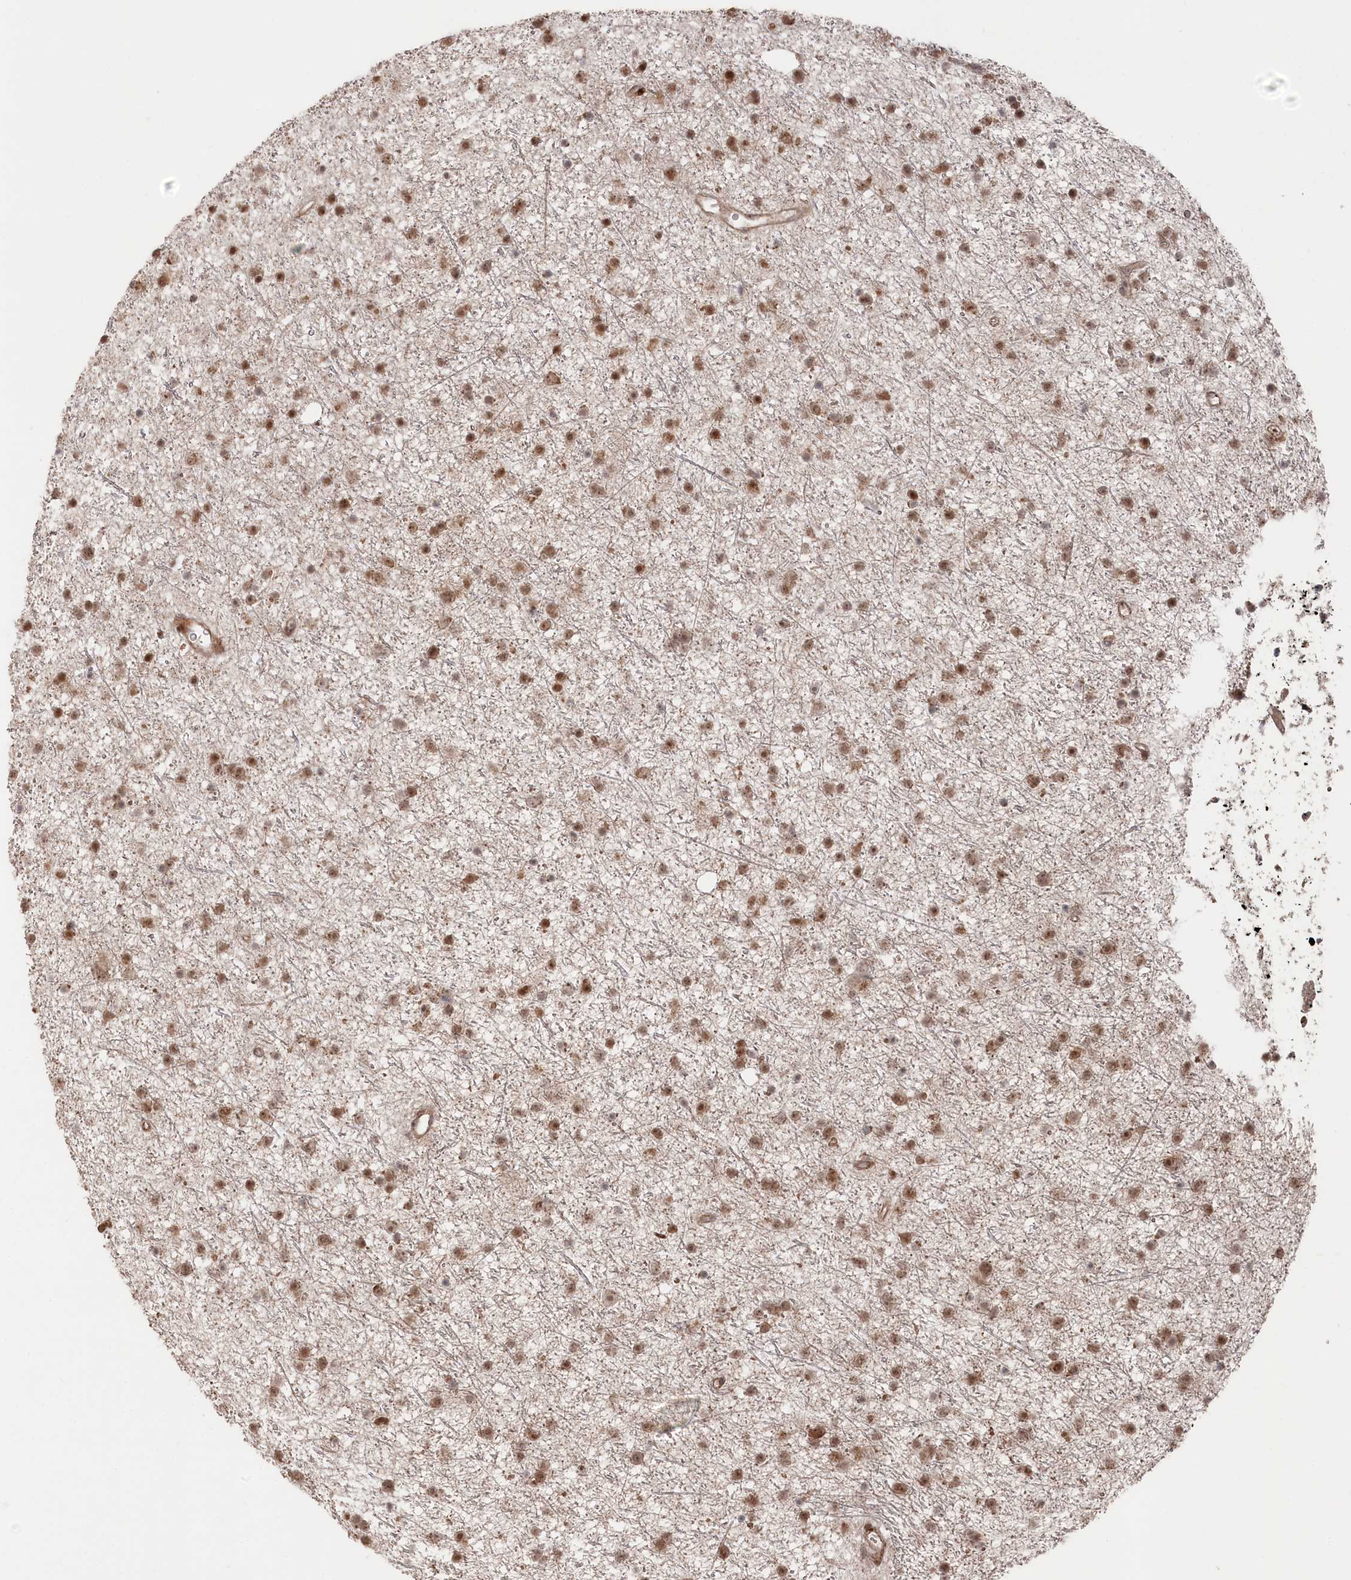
{"staining": {"intensity": "moderate", "quantity": ">75%", "location": "nuclear"}, "tissue": "glioma", "cell_type": "Tumor cells", "image_type": "cancer", "snomed": [{"axis": "morphology", "description": "Glioma, malignant, Low grade"}, {"axis": "topography", "description": "Cerebral cortex"}], "caption": "Glioma stained with a brown dye displays moderate nuclear positive expression in about >75% of tumor cells.", "gene": "POLR3A", "patient": {"sex": "female", "age": 39}}